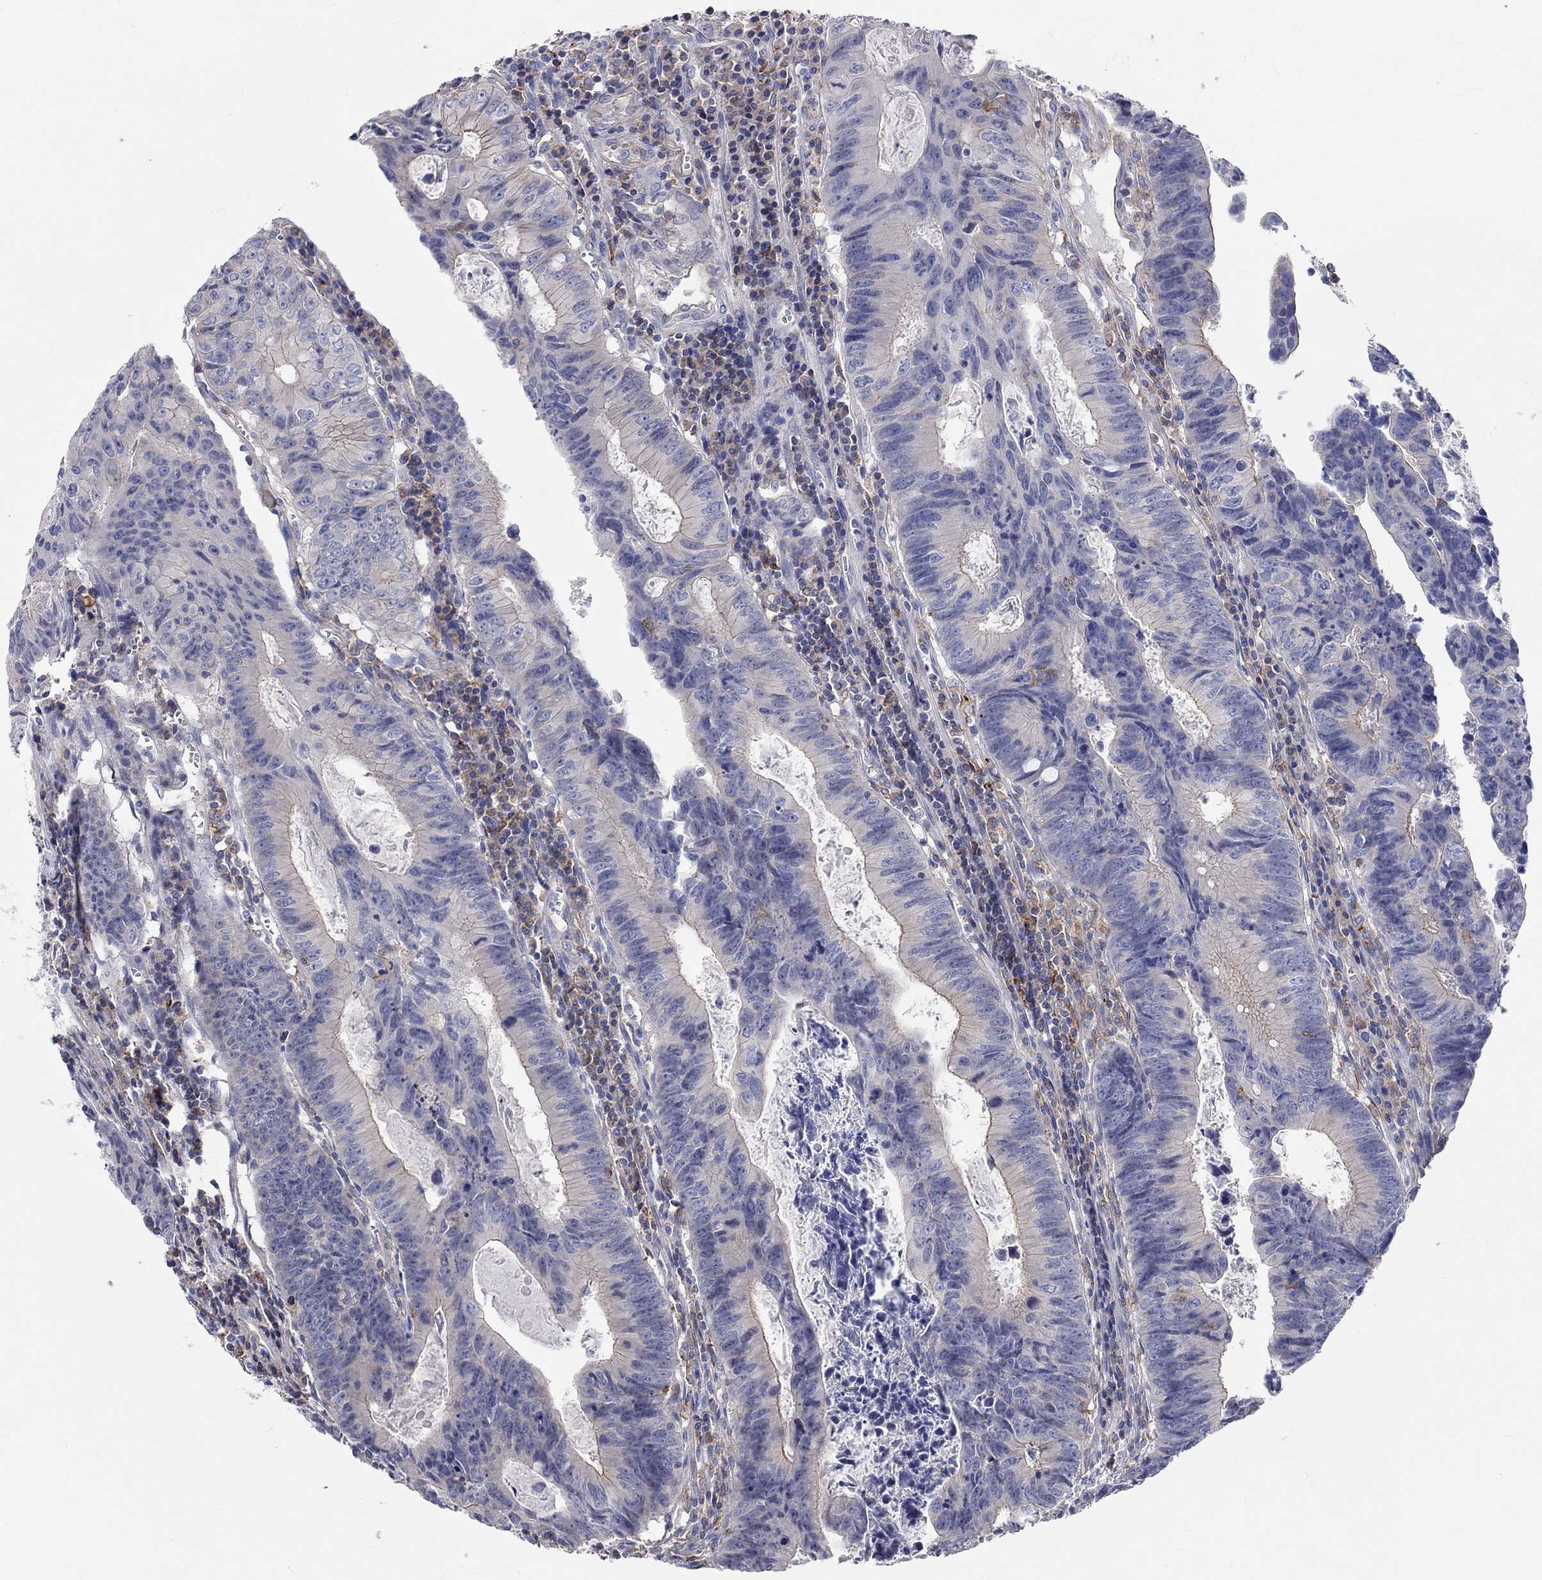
{"staining": {"intensity": "negative", "quantity": "none", "location": "none"}, "tissue": "colorectal cancer", "cell_type": "Tumor cells", "image_type": "cancer", "snomed": [{"axis": "morphology", "description": "Adenocarcinoma, NOS"}, {"axis": "topography", "description": "Colon"}], "caption": "Tumor cells show no significant expression in colorectal cancer. (DAB (3,3'-diaminobenzidine) immunohistochemistry (IHC) with hematoxylin counter stain).", "gene": "PCDHGA10", "patient": {"sex": "female", "age": 87}}